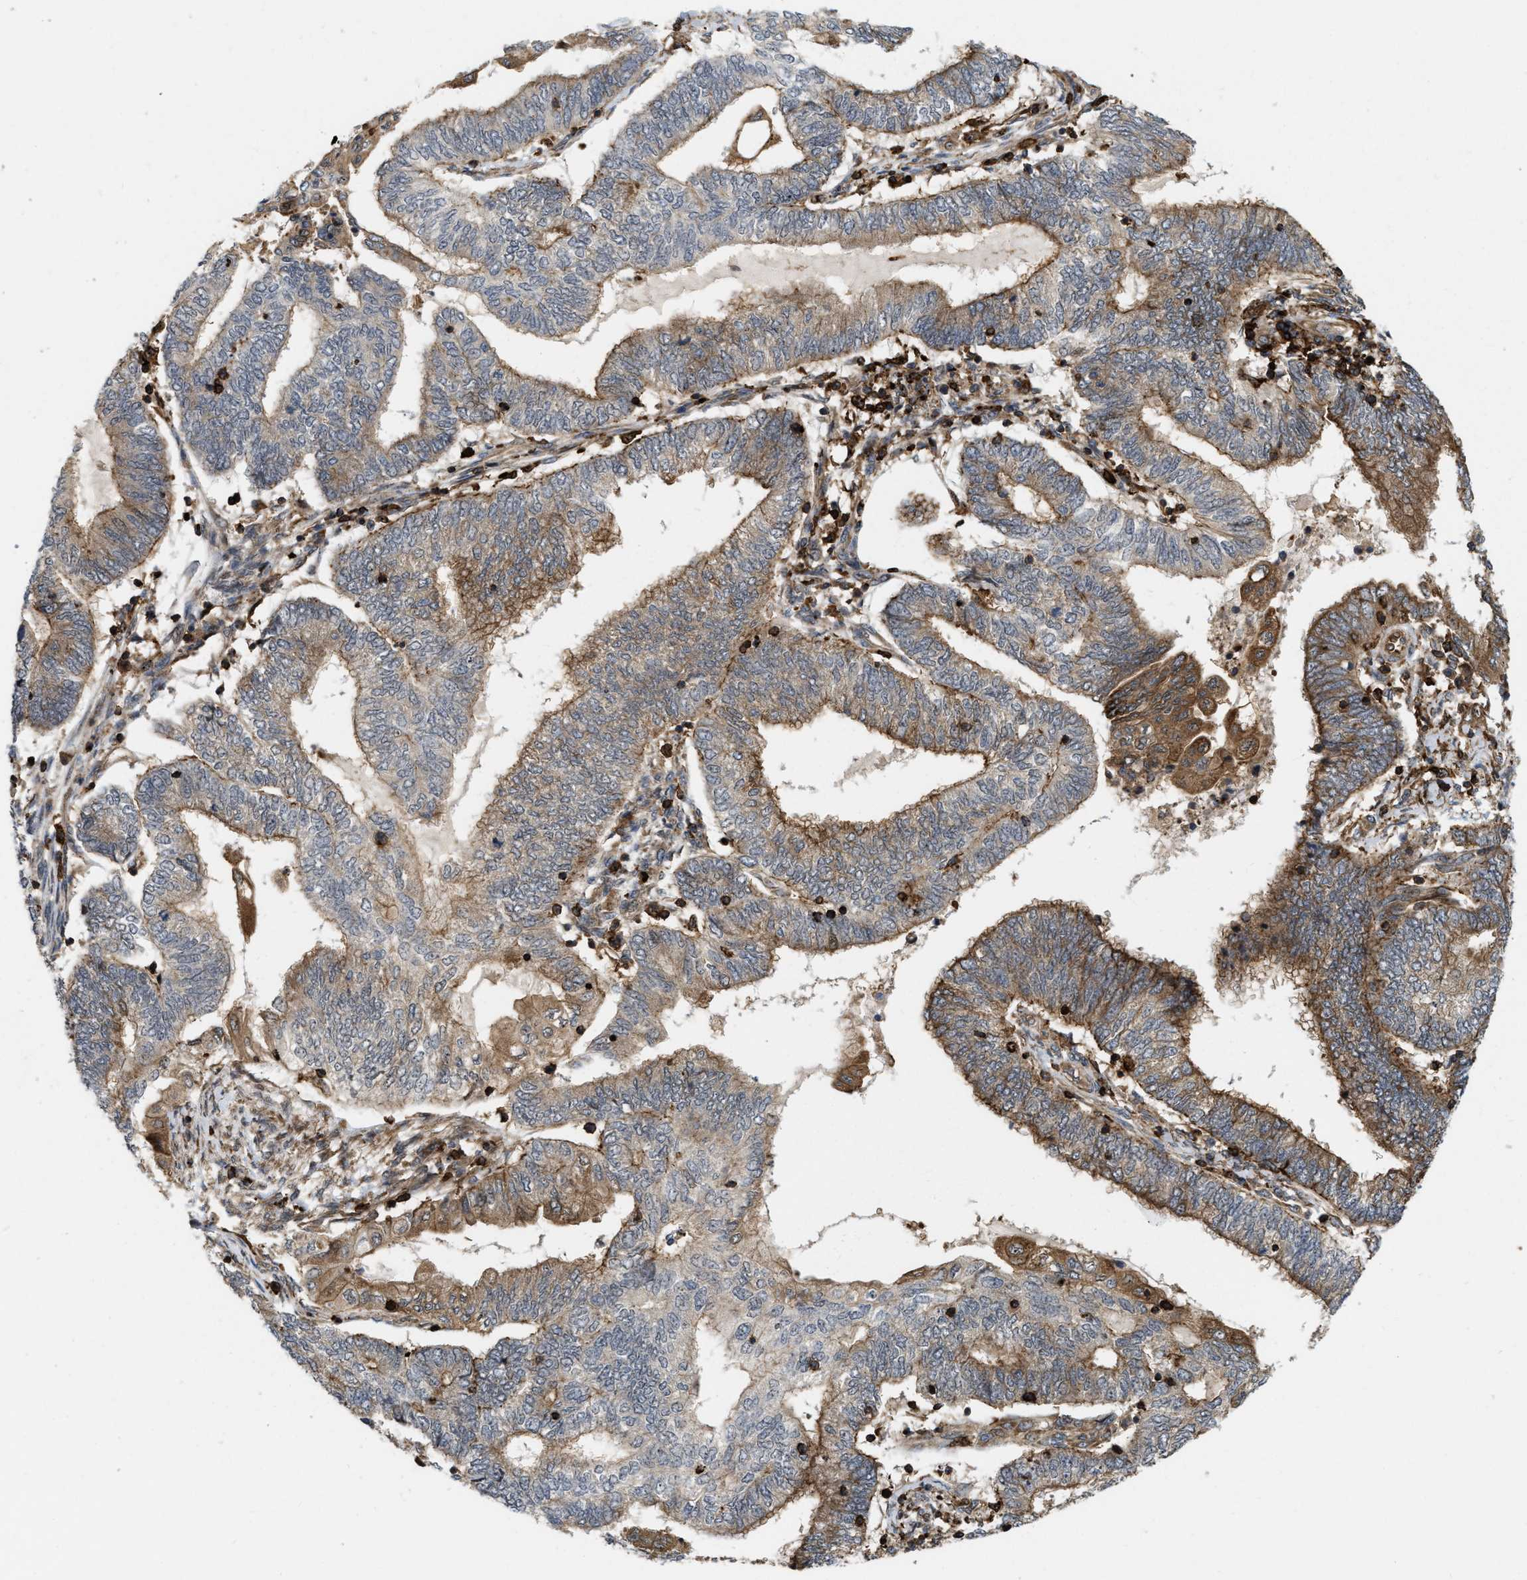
{"staining": {"intensity": "moderate", "quantity": "25%-75%", "location": "cytoplasmic/membranous"}, "tissue": "endometrial cancer", "cell_type": "Tumor cells", "image_type": "cancer", "snomed": [{"axis": "morphology", "description": "Adenocarcinoma, NOS"}, {"axis": "topography", "description": "Uterus"}, {"axis": "topography", "description": "Endometrium"}], "caption": "There is medium levels of moderate cytoplasmic/membranous expression in tumor cells of adenocarcinoma (endometrial), as demonstrated by immunohistochemical staining (brown color).", "gene": "IQCE", "patient": {"sex": "female", "age": 70}}